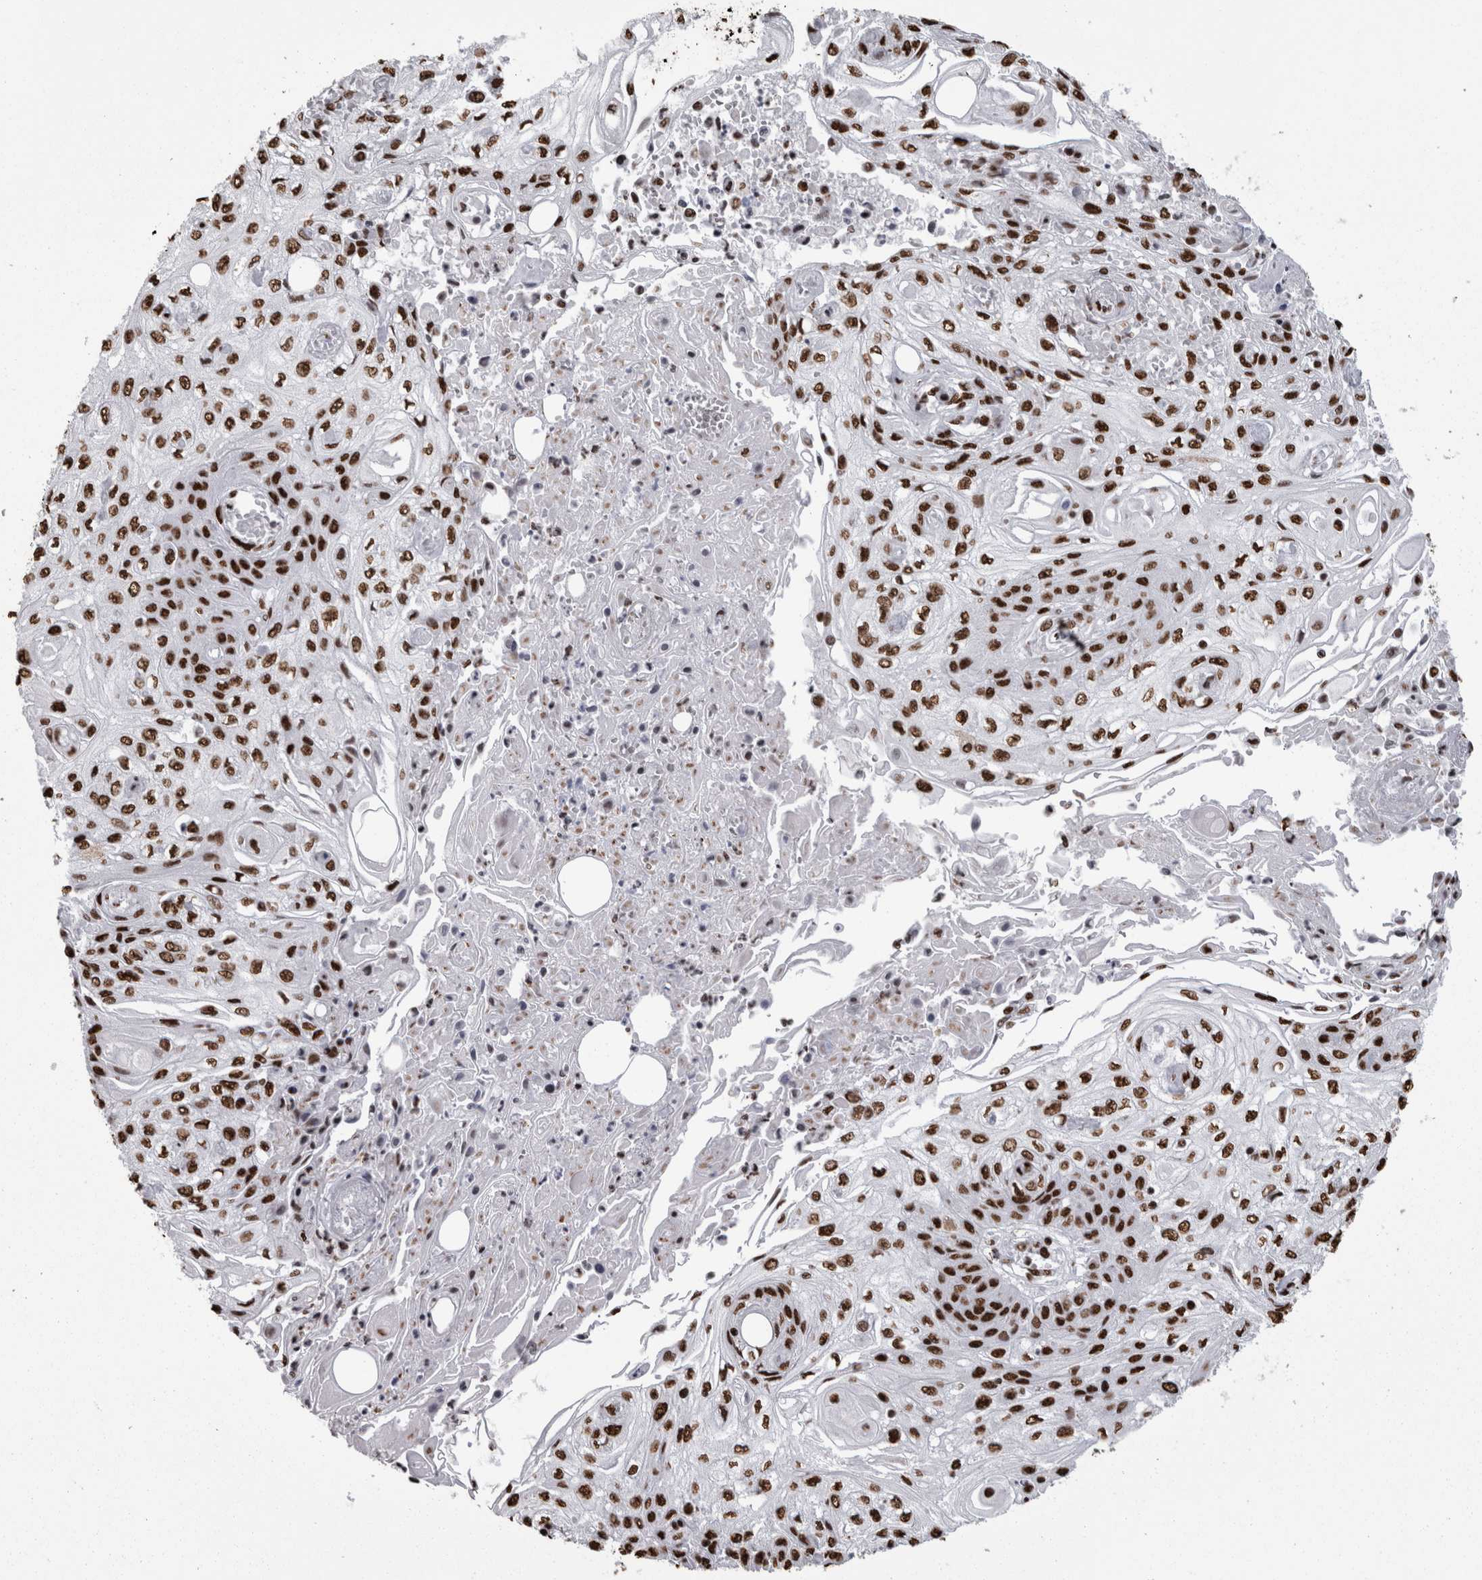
{"staining": {"intensity": "strong", "quantity": ">75%", "location": "nuclear"}, "tissue": "skin cancer", "cell_type": "Tumor cells", "image_type": "cancer", "snomed": [{"axis": "morphology", "description": "Squamous cell carcinoma, NOS"}, {"axis": "morphology", "description": "Squamous cell carcinoma, metastatic, NOS"}, {"axis": "topography", "description": "Skin"}, {"axis": "topography", "description": "Lymph node"}], "caption": "A brown stain labels strong nuclear expression of a protein in skin metastatic squamous cell carcinoma tumor cells.", "gene": "HNRNPM", "patient": {"sex": "male", "age": 75}}